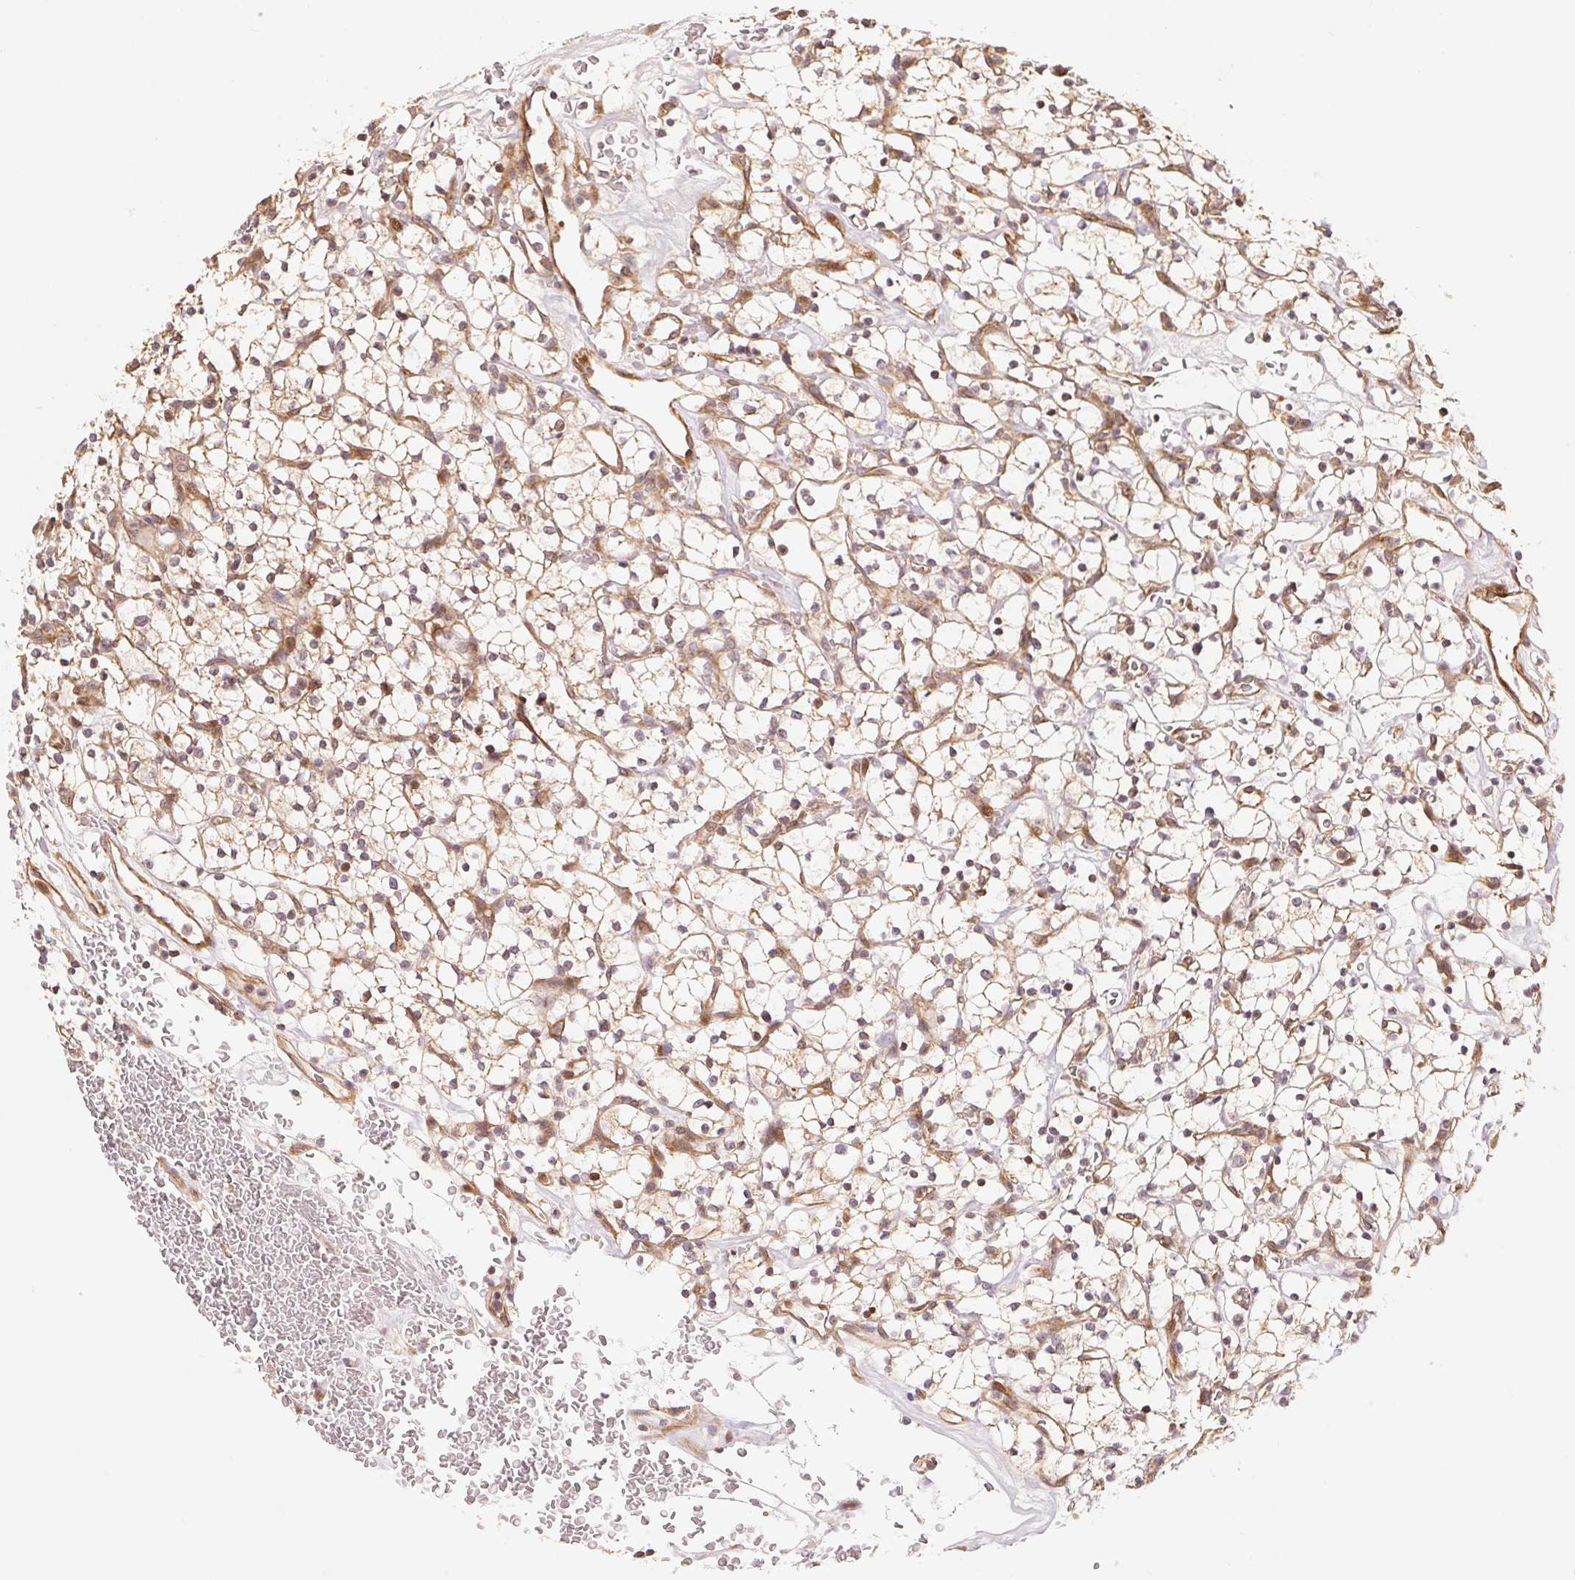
{"staining": {"intensity": "weak", "quantity": "25%-75%", "location": "cytoplasmic/membranous"}, "tissue": "renal cancer", "cell_type": "Tumor cells", "image_type": "cancer", "snomed": [{"axis": "morphology", "description": "Adenocarcinoma, NOS"}, {"axis": "topography", "description": "Kidney"}], "caption": "Protein analysis of adenocarcinoma (renal) tissue exhibits weak cytoplasmic/membranous expression in approximately 25%-75% of tumor cells.", "gene": "TNIP2", "patient": {"sex": "female", "age": 64}}